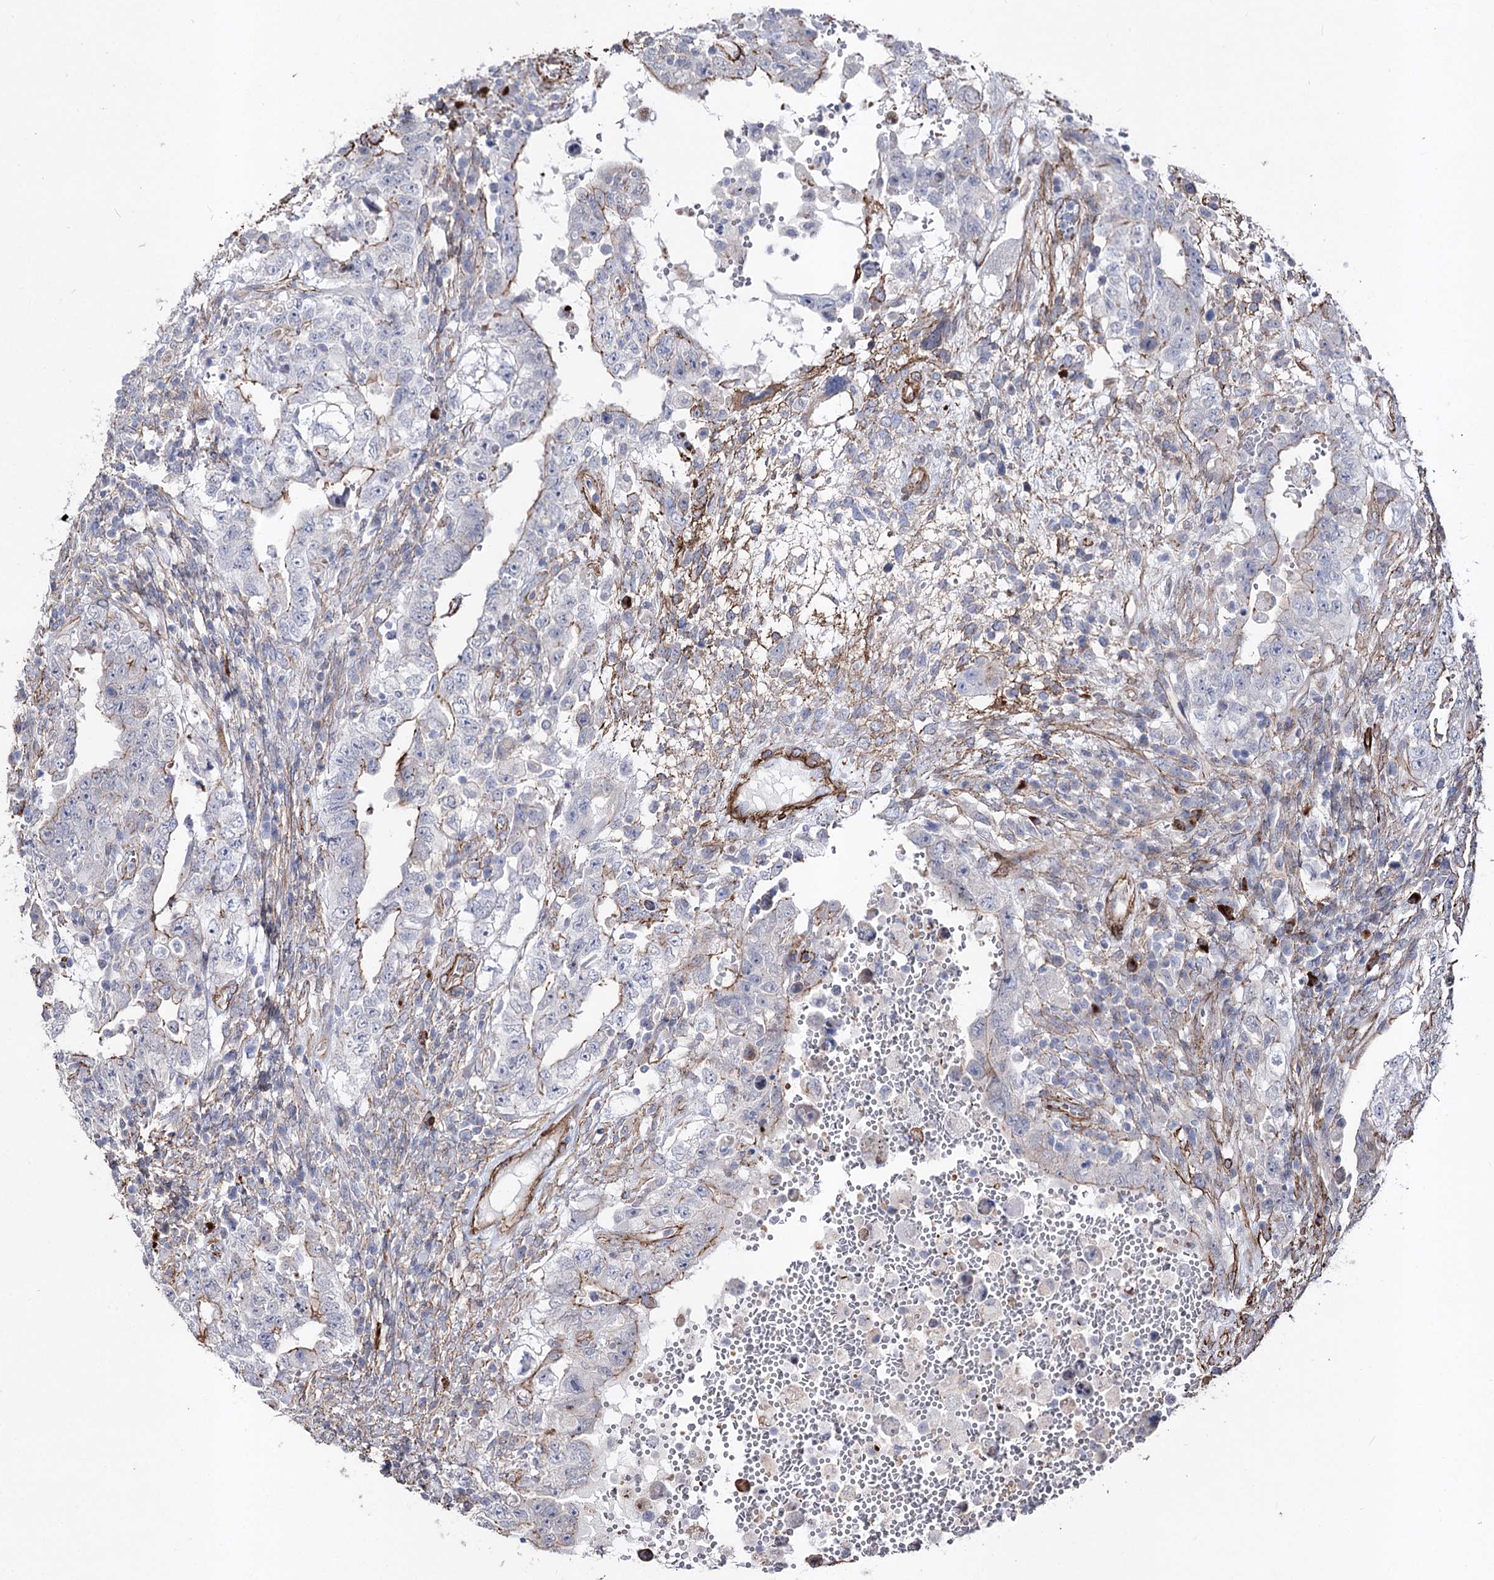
{"staining": {"intensity": "weak", "quantity": "<25%", "location": "cytoplasmic/membranous"}, "tissue": "testis cancer", "cell_type": "Tumor cells", "image_type": "cancer", "snomed": [{"axis": "morphology", "description": "Carcinoma, Embryonal, NOS"}, {"axis": "topography", "description": "Testis"}], "caption": "IHC micrograph of embryonal carcinoma (testis) stained for a protein (brown), which reveals no staining in tumor cells. Nuclei are stained in blue.", "gene": "ARHGAP20", "patient": {"sex": "male", "age": 26}}